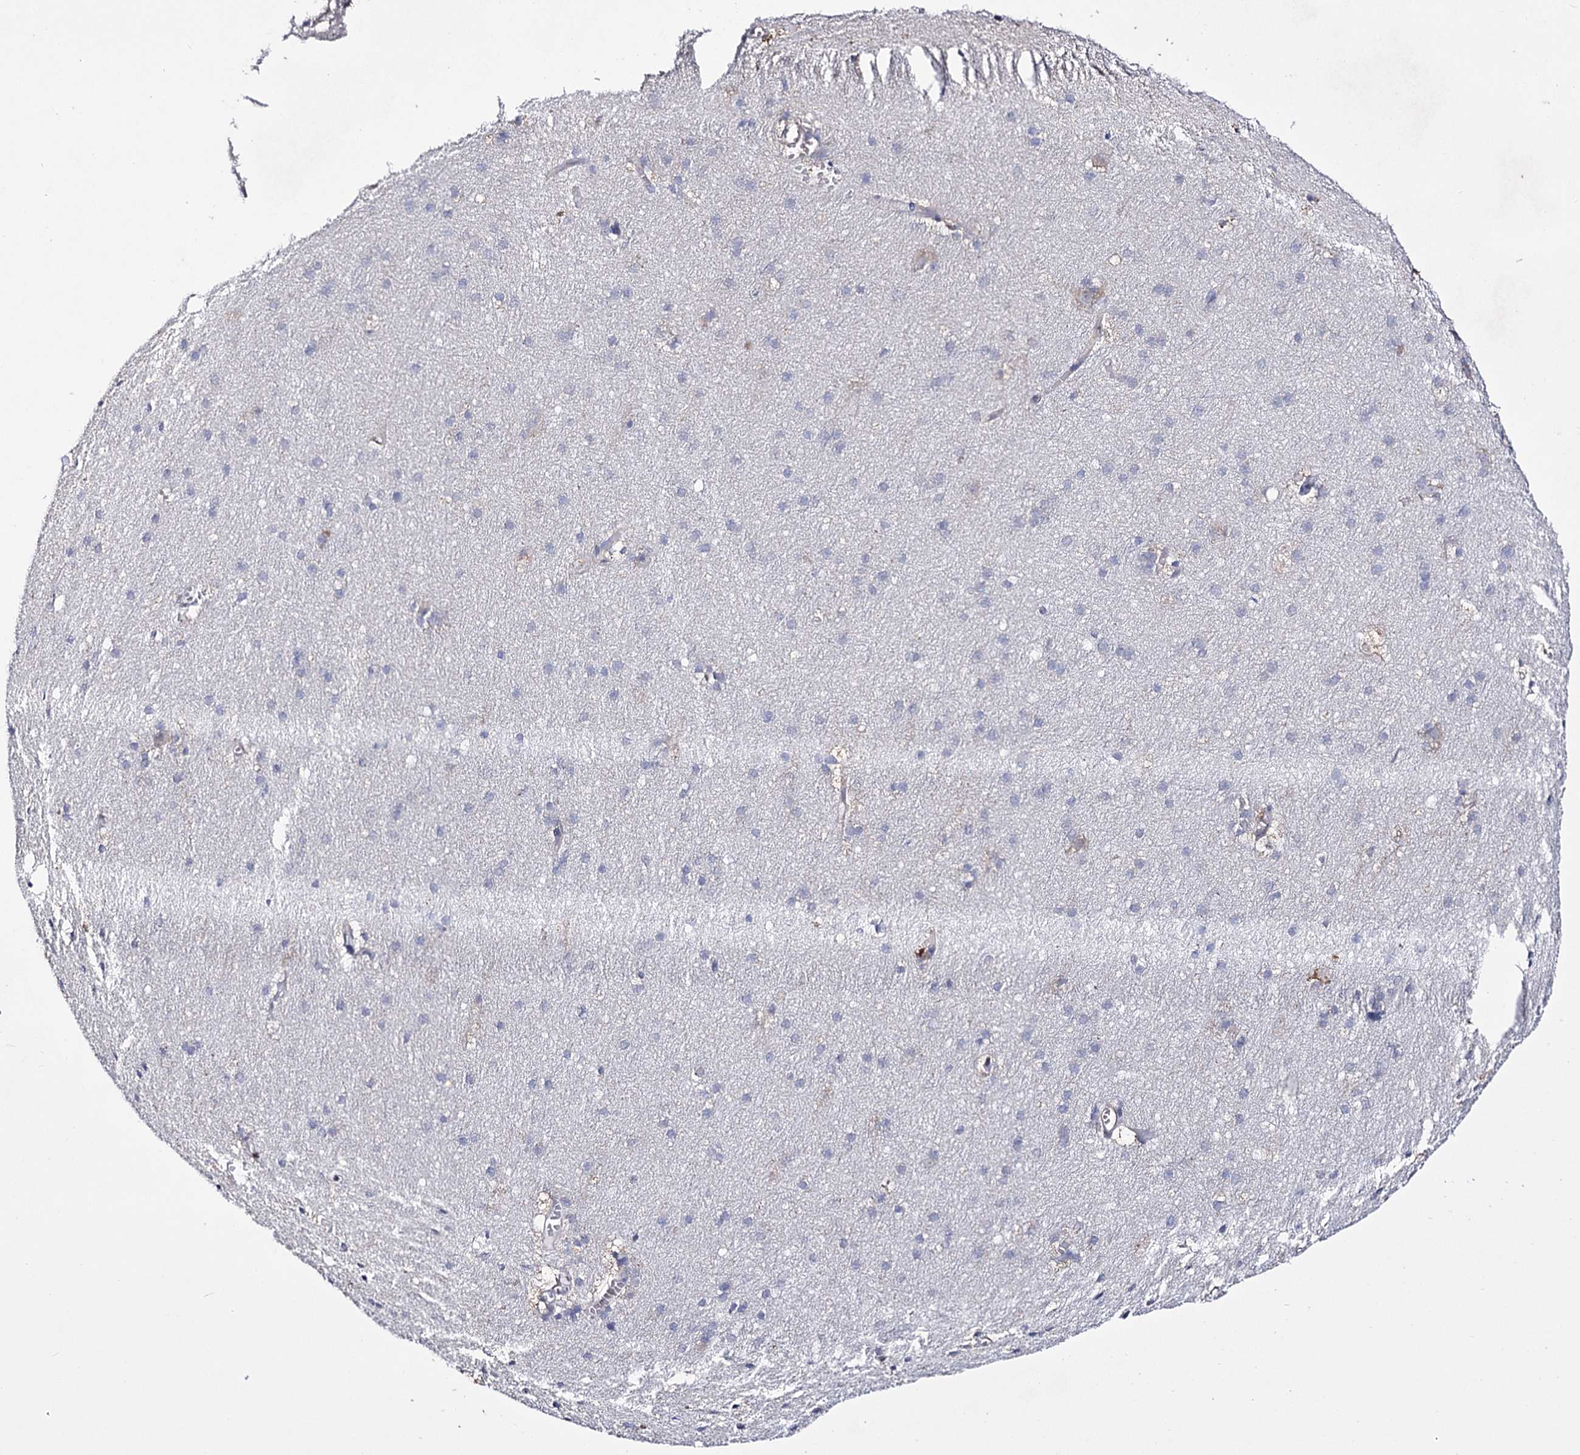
{"staining": {"intensity": "moderate", "quantity": "<25%", "location": "cytoplasmic/membranous"}, "tissue": "cerebral cortex", "cell_type": "Endothelial cells", "image_type": "normal", "snomed": [{"axis": "morphology", "description": "Normal tissue, NOS"}, {"axis": "topography", "description": "Cerebral cortex"}], "caption": "Immunohistochemical staining of benign human cerebral cortex exhibits moderate cytoplasmic/membranous protein staining in about <25% of endothelial cells.", "gene": "PTER", "patient": {"sex": "male", "age": 54}}